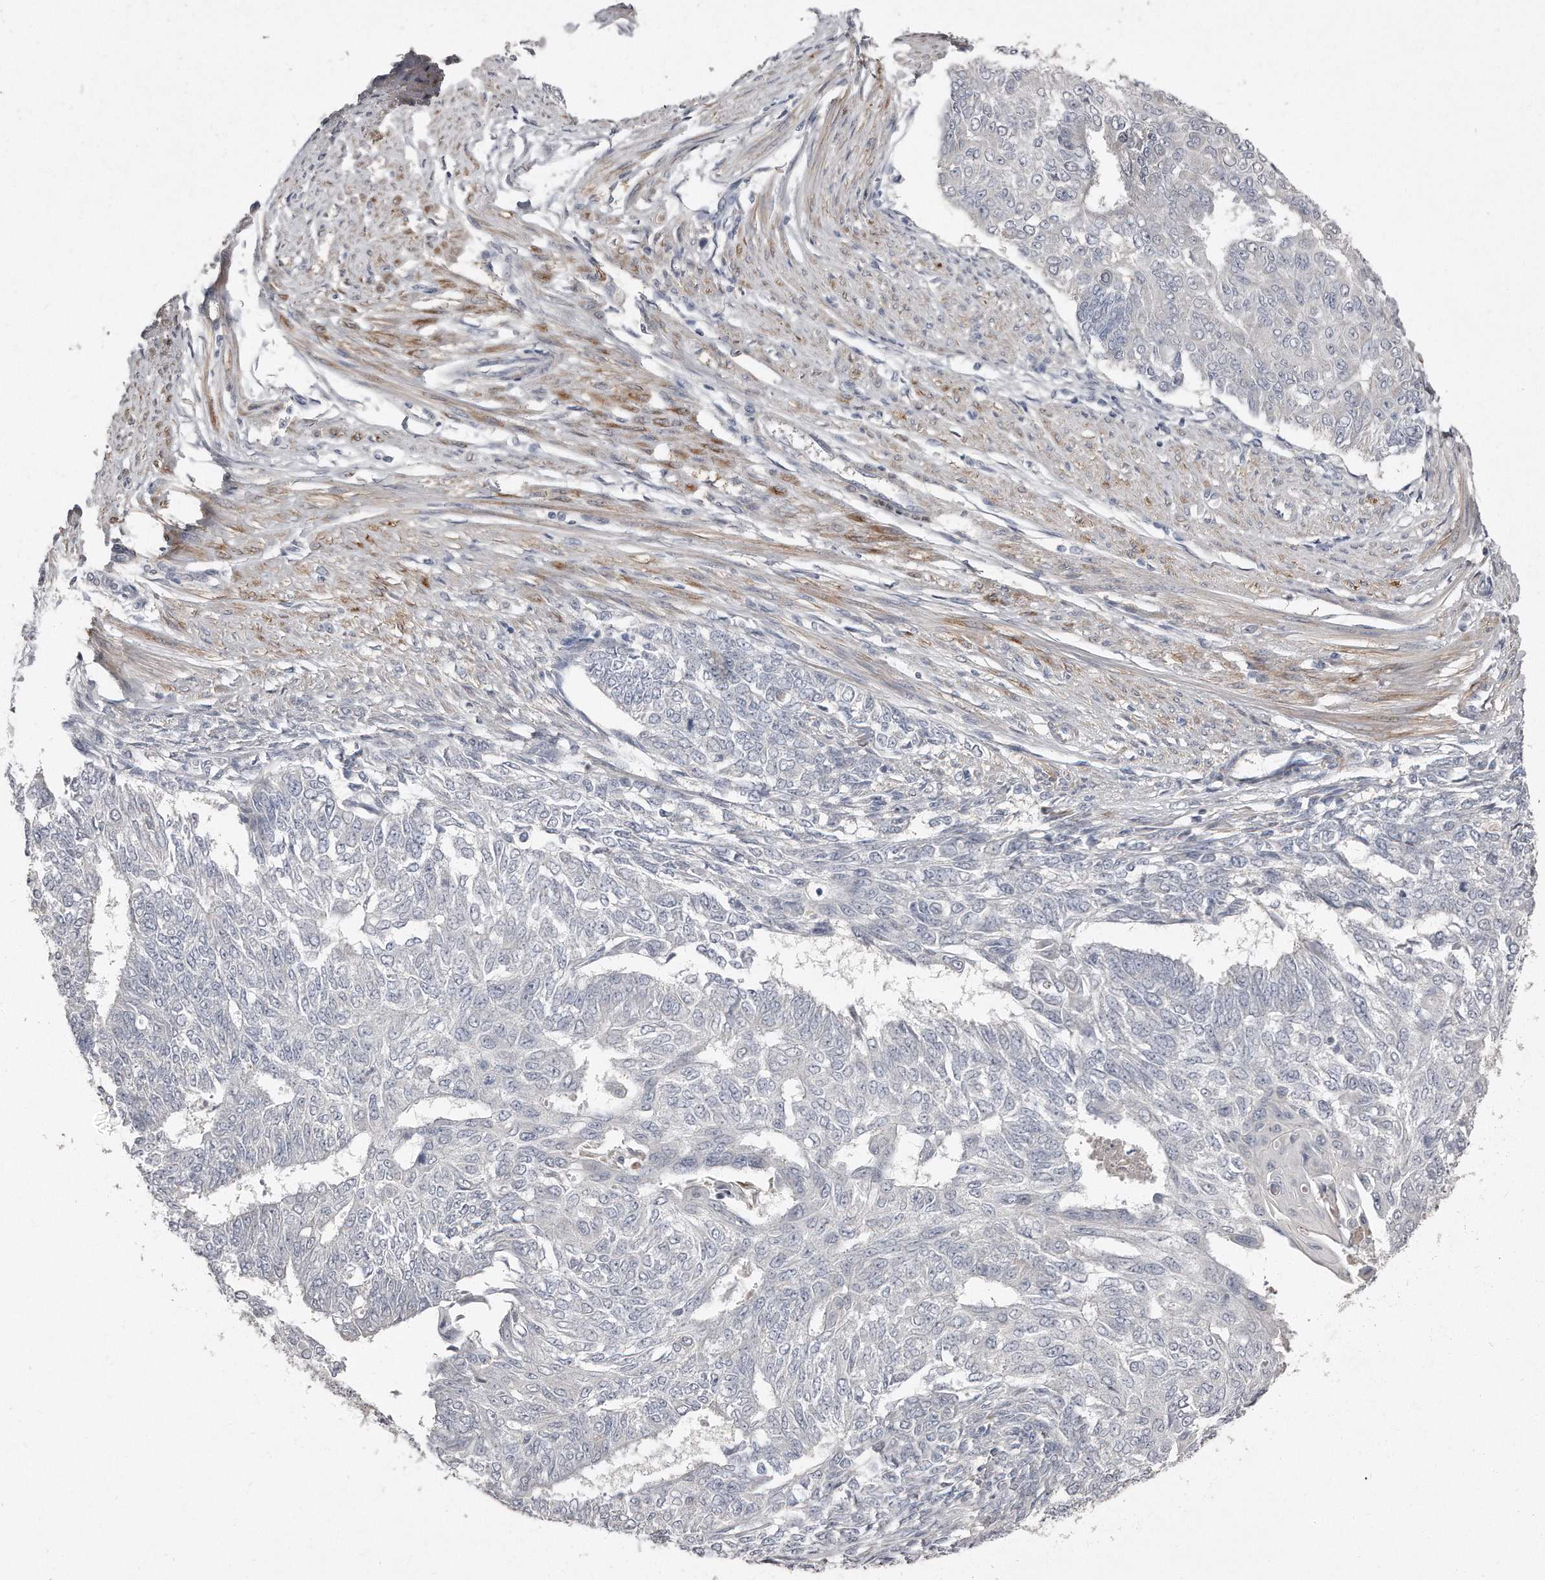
{"staining": {"intensity": "negative", "quantity": "none", "location": "none"}, "tissue": "endometrial cancer", "cell_type": "Tumor cells", "image_type": "cancer", "snomed": [{"axis": "morphology", "description": "Adenocarcinoma, NOS"}, {"axis": "topography", "description": "Endometrium"}], "caption": "Tumor cells are negative for brown protein staining in endometrial cancer (adenocarcinoma).", "gene": "LMOD1", "patient": {"sex": "female", "age": 32}}